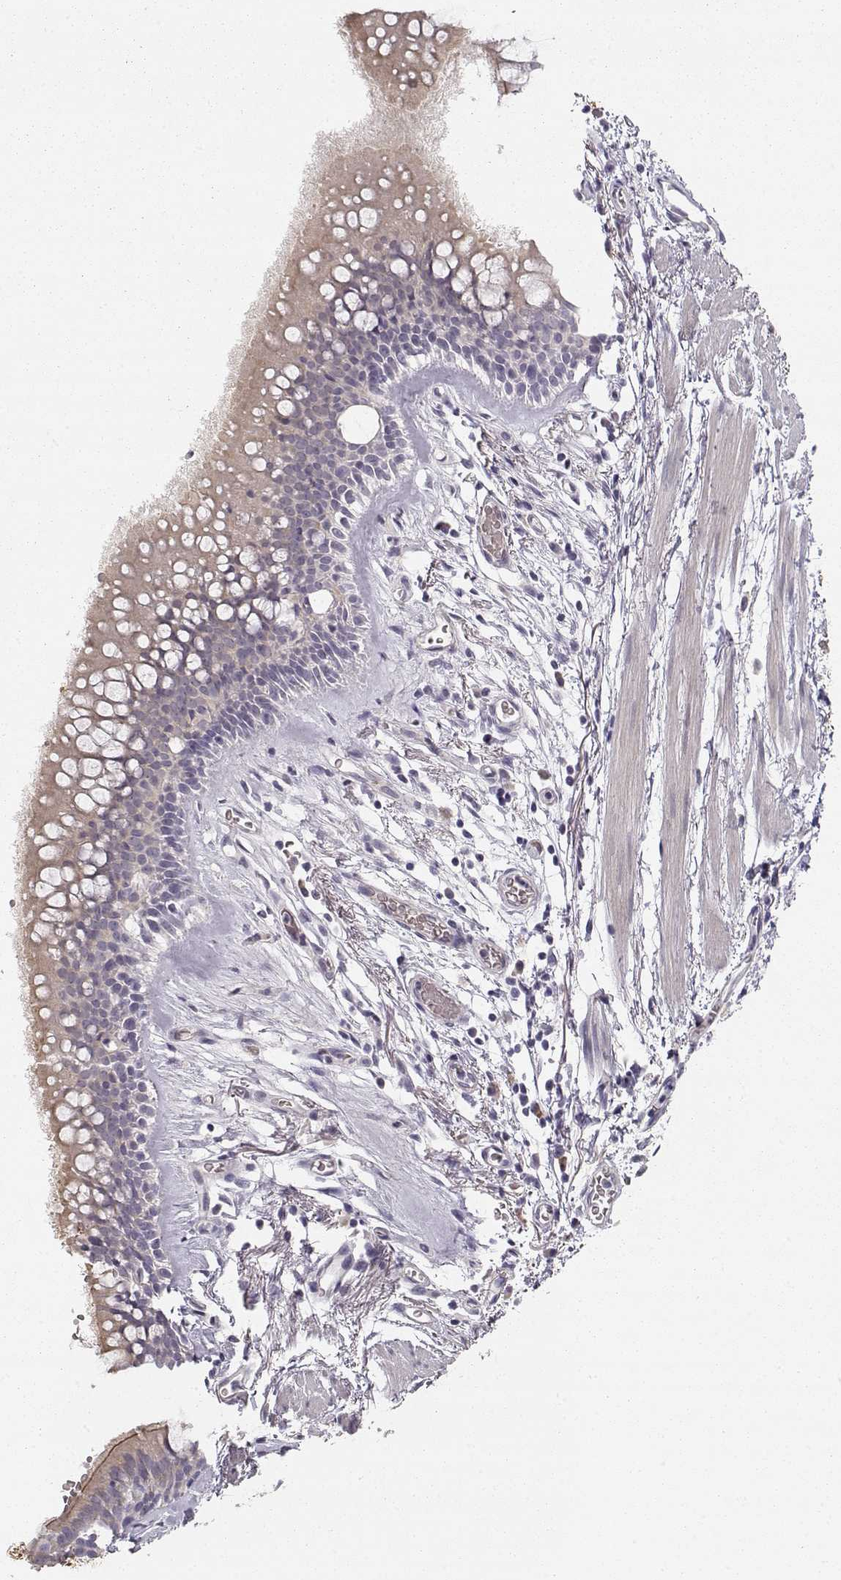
{"staining": {"intensity": "moderate", "quantity": "25%-75%", "location": "cytoplasmic/membranous"}, "tissue": "soft tissue", "cell_type": "Chondrocytes", "image_type": "normal", "snomed": [{"axis": "morphology", "description": "Normal tissue, NOS"}, {"axis": "topography", "description": "Bronchus"}, {"axis": "topography", "description": "Lung"}], "caption": "Immunohistochemistry (IHC) photomicrograph of unremarkable soft tissue stained for a protein (brown), which displays medium levels of moderate cytoplasmic/membranous expression in about 25%-75% of chondrocytes.", "gene": "TTC26", "patient": {"sex": "female", "age": 57}}